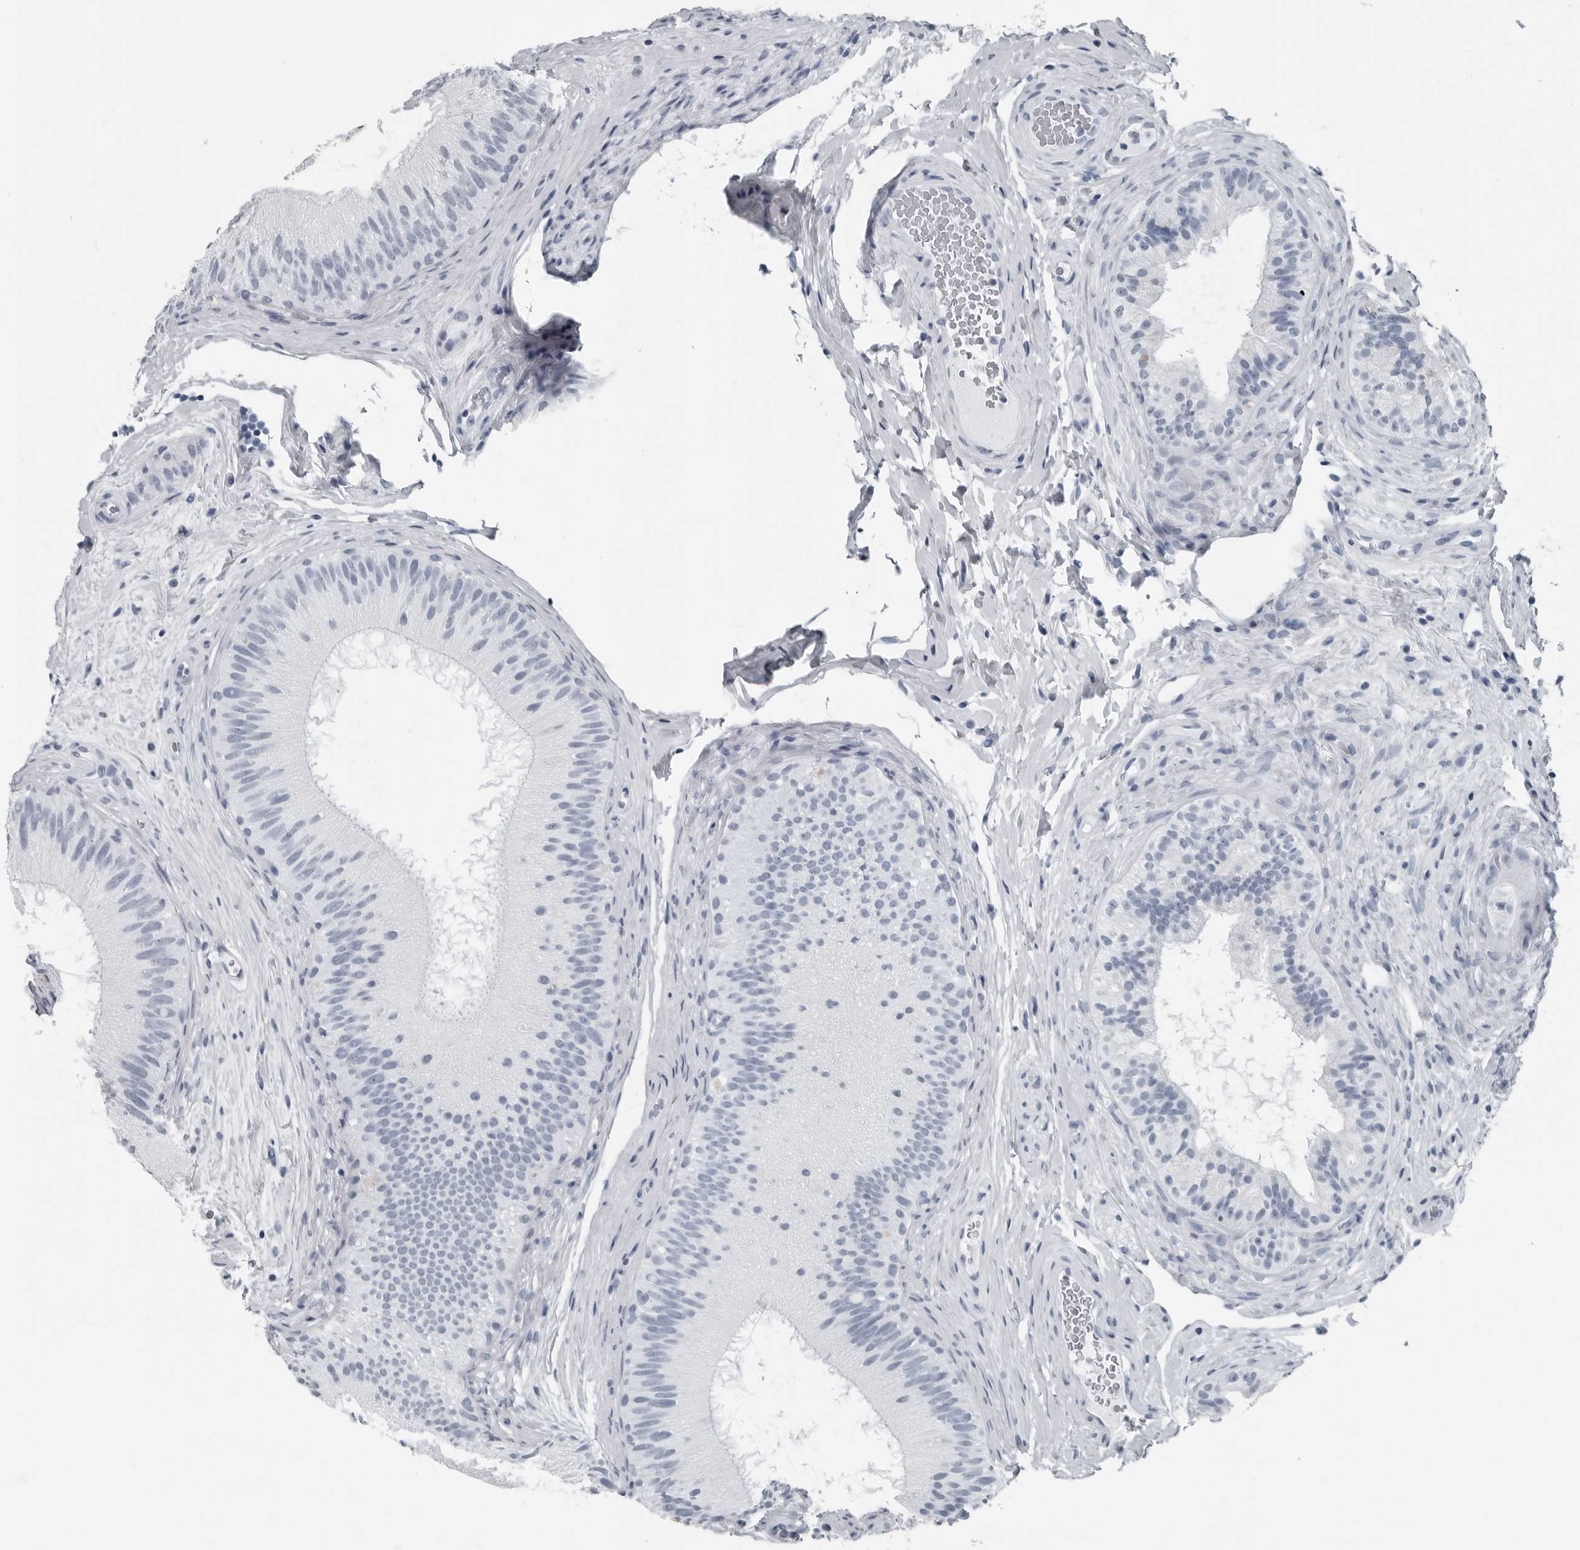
{"staining": {"intensity": "negative", "quantity": "none", "location": "none"}, "tissue": "epididymis", "cell_type": "Glandular cells", "image_type": "normal", "snomed": [{"axis": "morphology", "description": "Normal tissue, NOS"}, {"axis": "topography", "description": "Epididymis"}], "caption": "The micrograph shows no staining of glandular cells in unremarkable epididymis.", "gene": "PRSS1", "patient": {"sex": "male", "age": 45}}